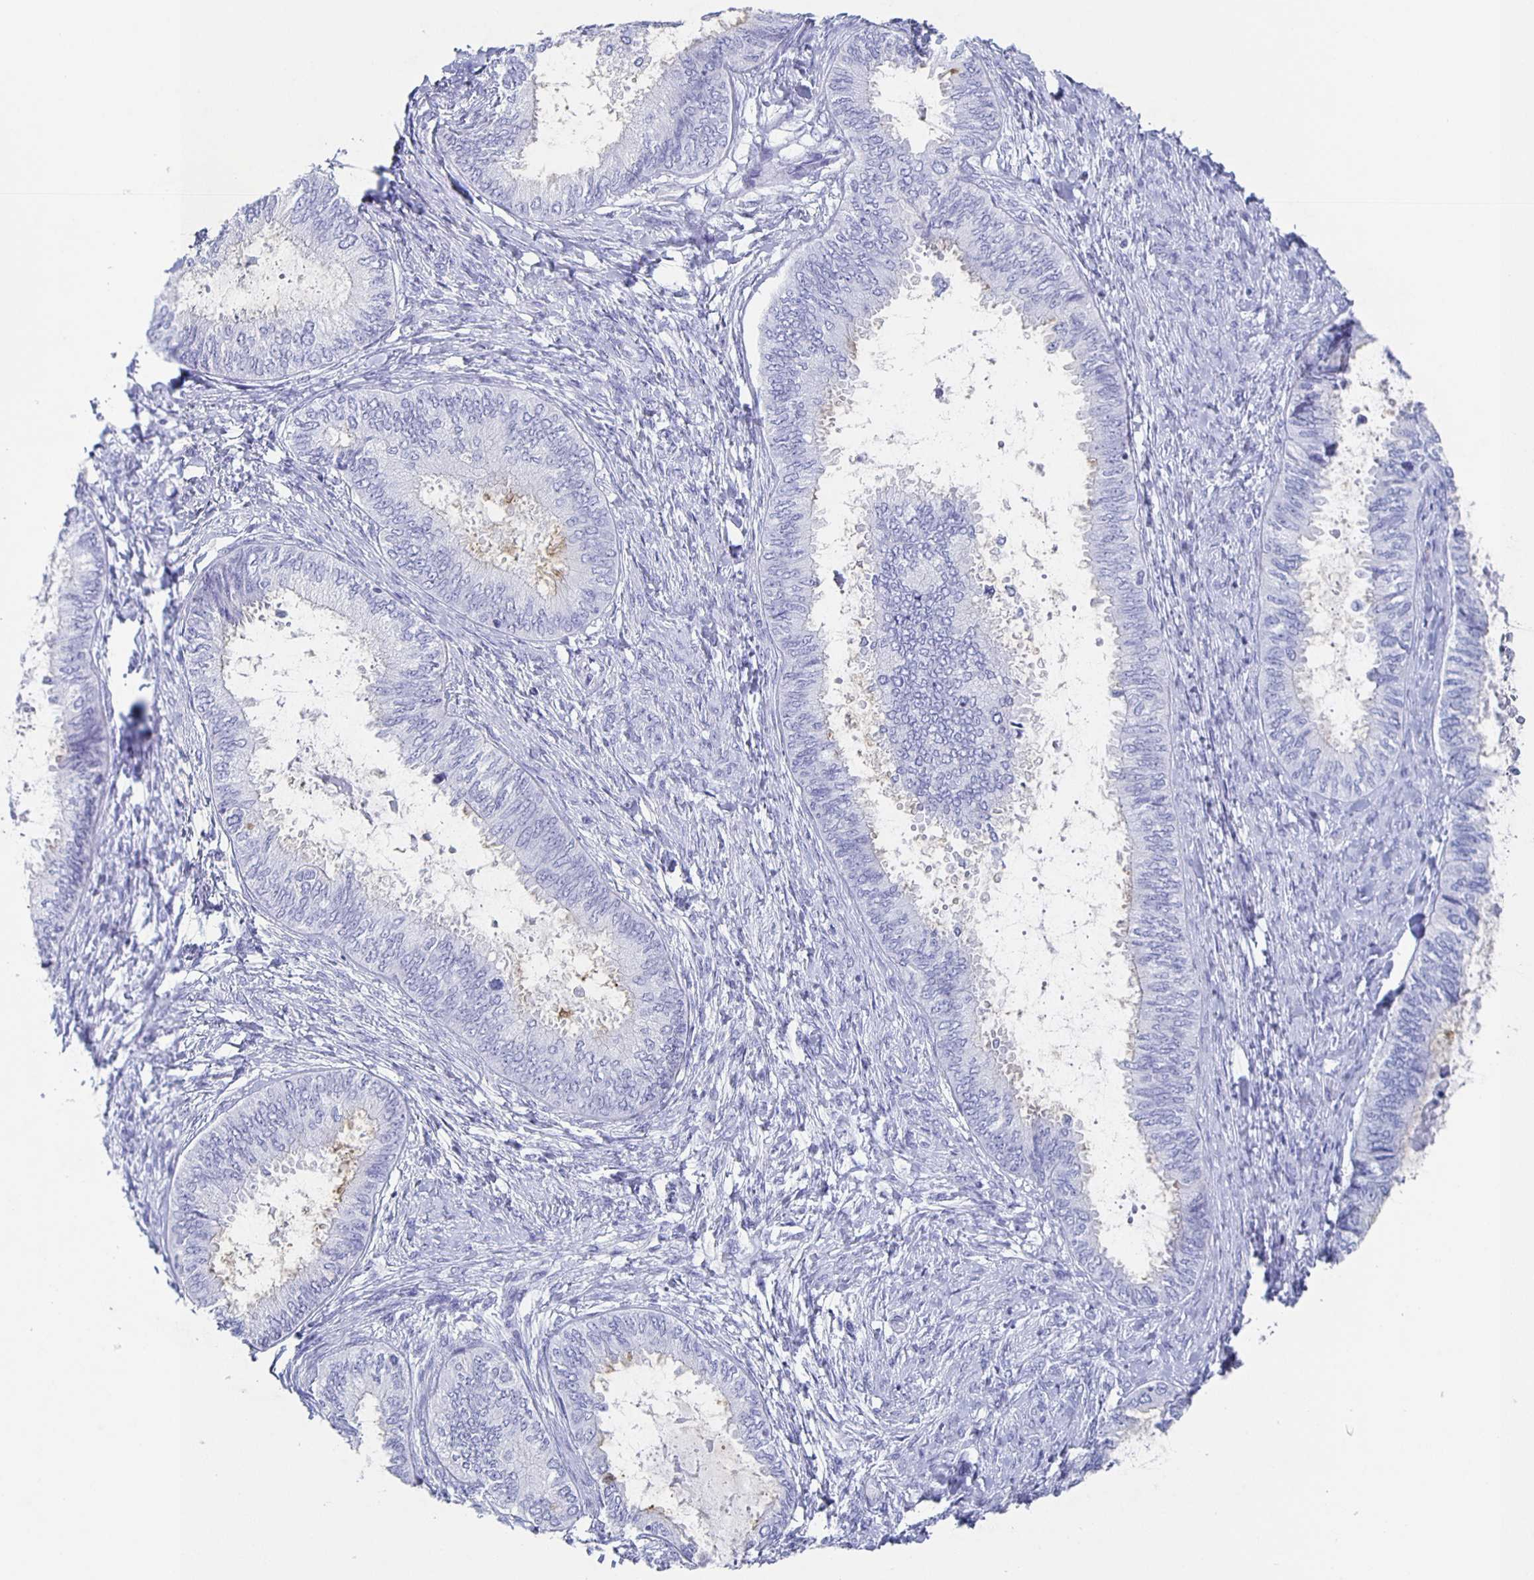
{"staining": {"intensity": "negative", "quantity": "none", "location": "none"}, "tissue": "ovarian cancer", "cell_type": "Tumor cells", "image_type": "cancer", "snomed": [{"axis": "morphology", "description": "Carcinoma, endometroid"}, {"axis": "topography", "description": "Ovary"}], "caption": "Immunohistochemical staining of ovarian cancer (endometroid carcinoma) demonstrates no significant staining in tumor cells. (Brightfield microscopy of DAB (3,3'-diaminobenzidine) immunohistochemistry (IHC) at high magnification).", "gene": "SLC34A2", "patient": {"sex": "female", "age": 70}}